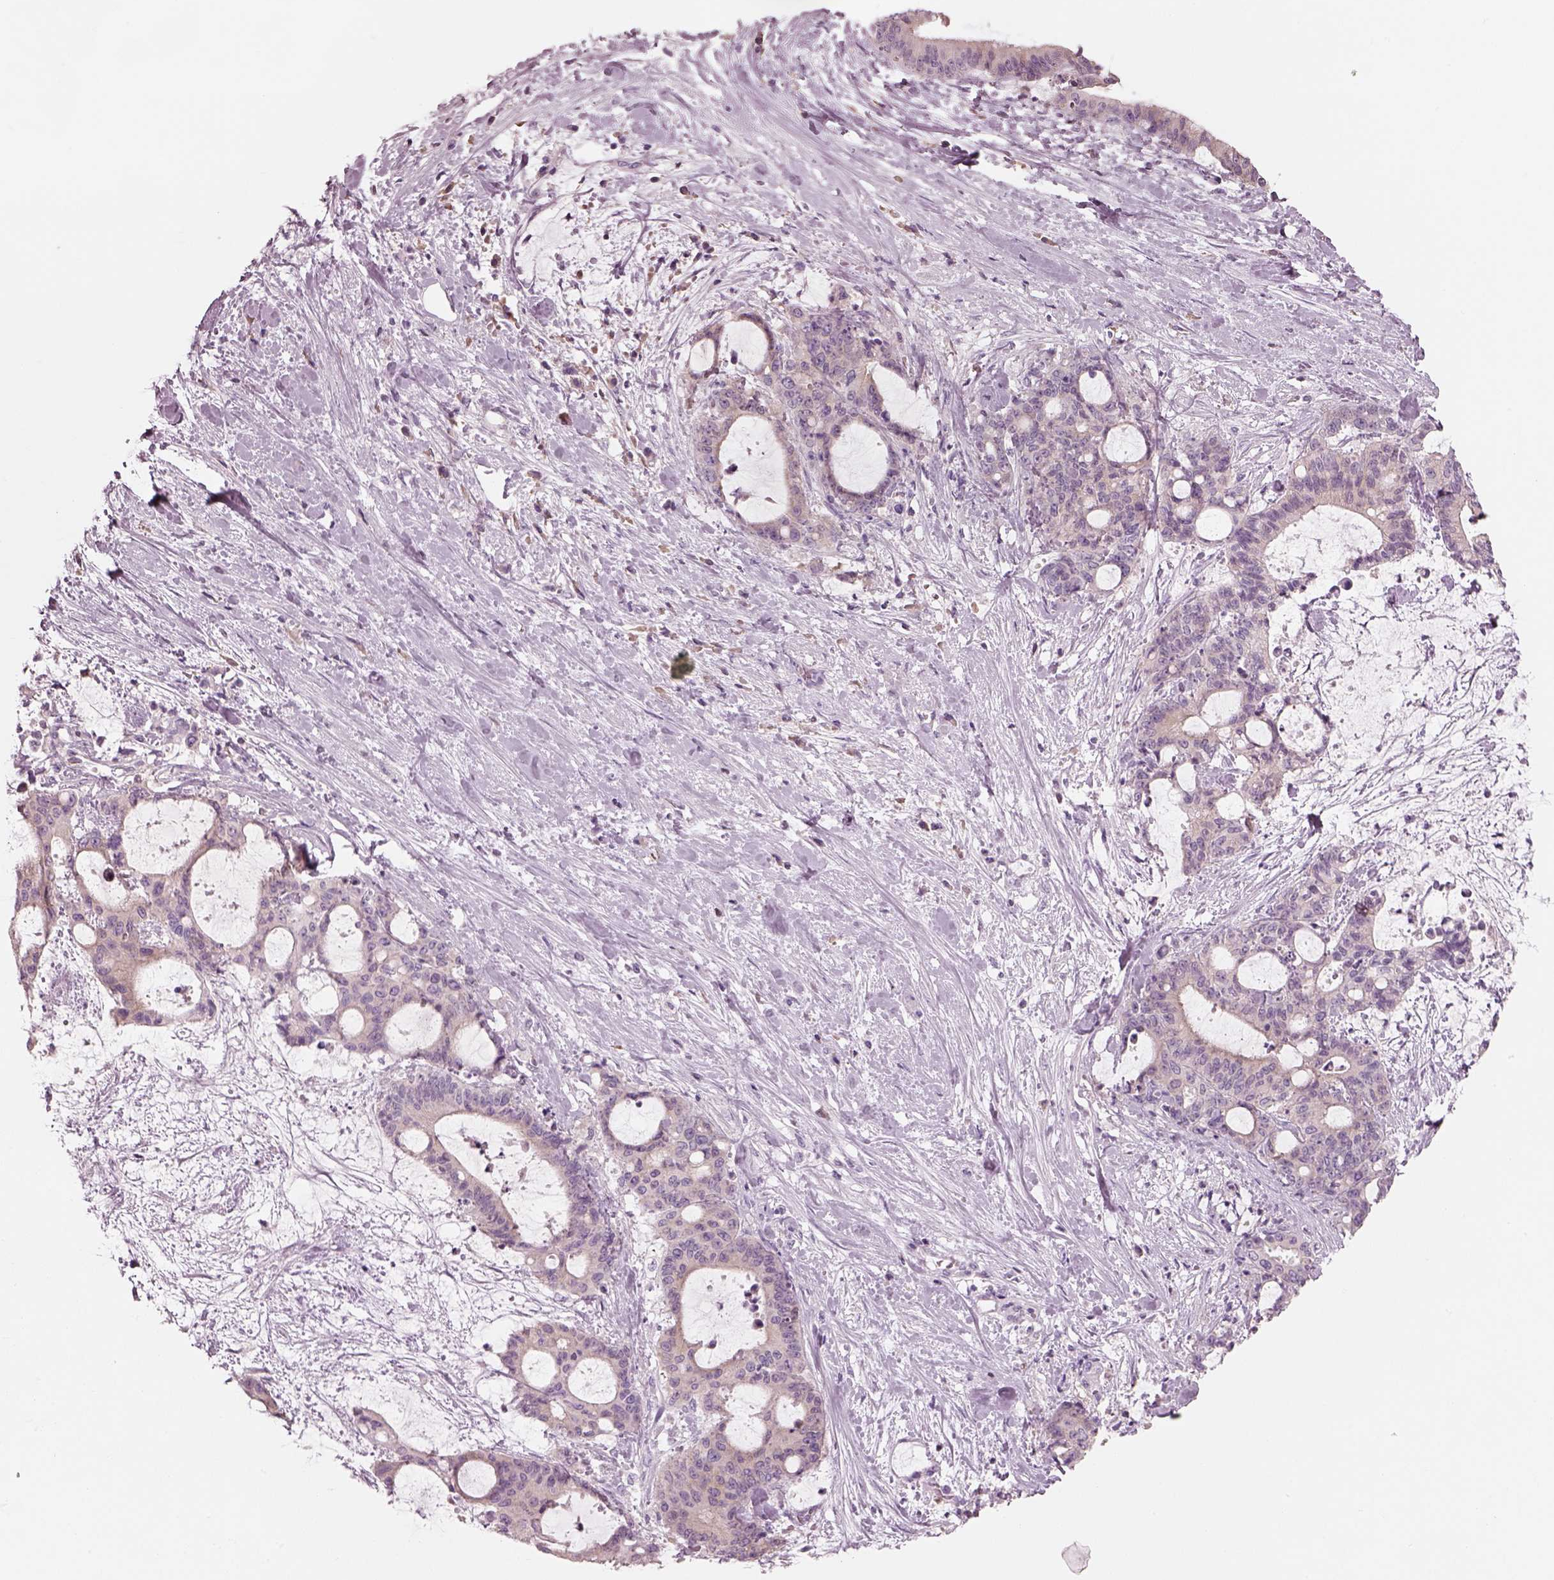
{"staining": {"intensity": "negative", "quantity": "none", "location": "none"}, "tissue": "liver cancer", "cell_type": "Tumor cells", "image_type": "cancer", "snomed": [{"axis": "morphology", "description": "Cholangiocarcinoma"}, {"axis": "topography", "description": "Liver"}], "caption": "Immunohistochemical staining of liver cholangiocarcinoma exhibits no significant positivity in tumor cells.", "gene": "SLC27A2", "patient": {"sex": "female", "age": 73}}